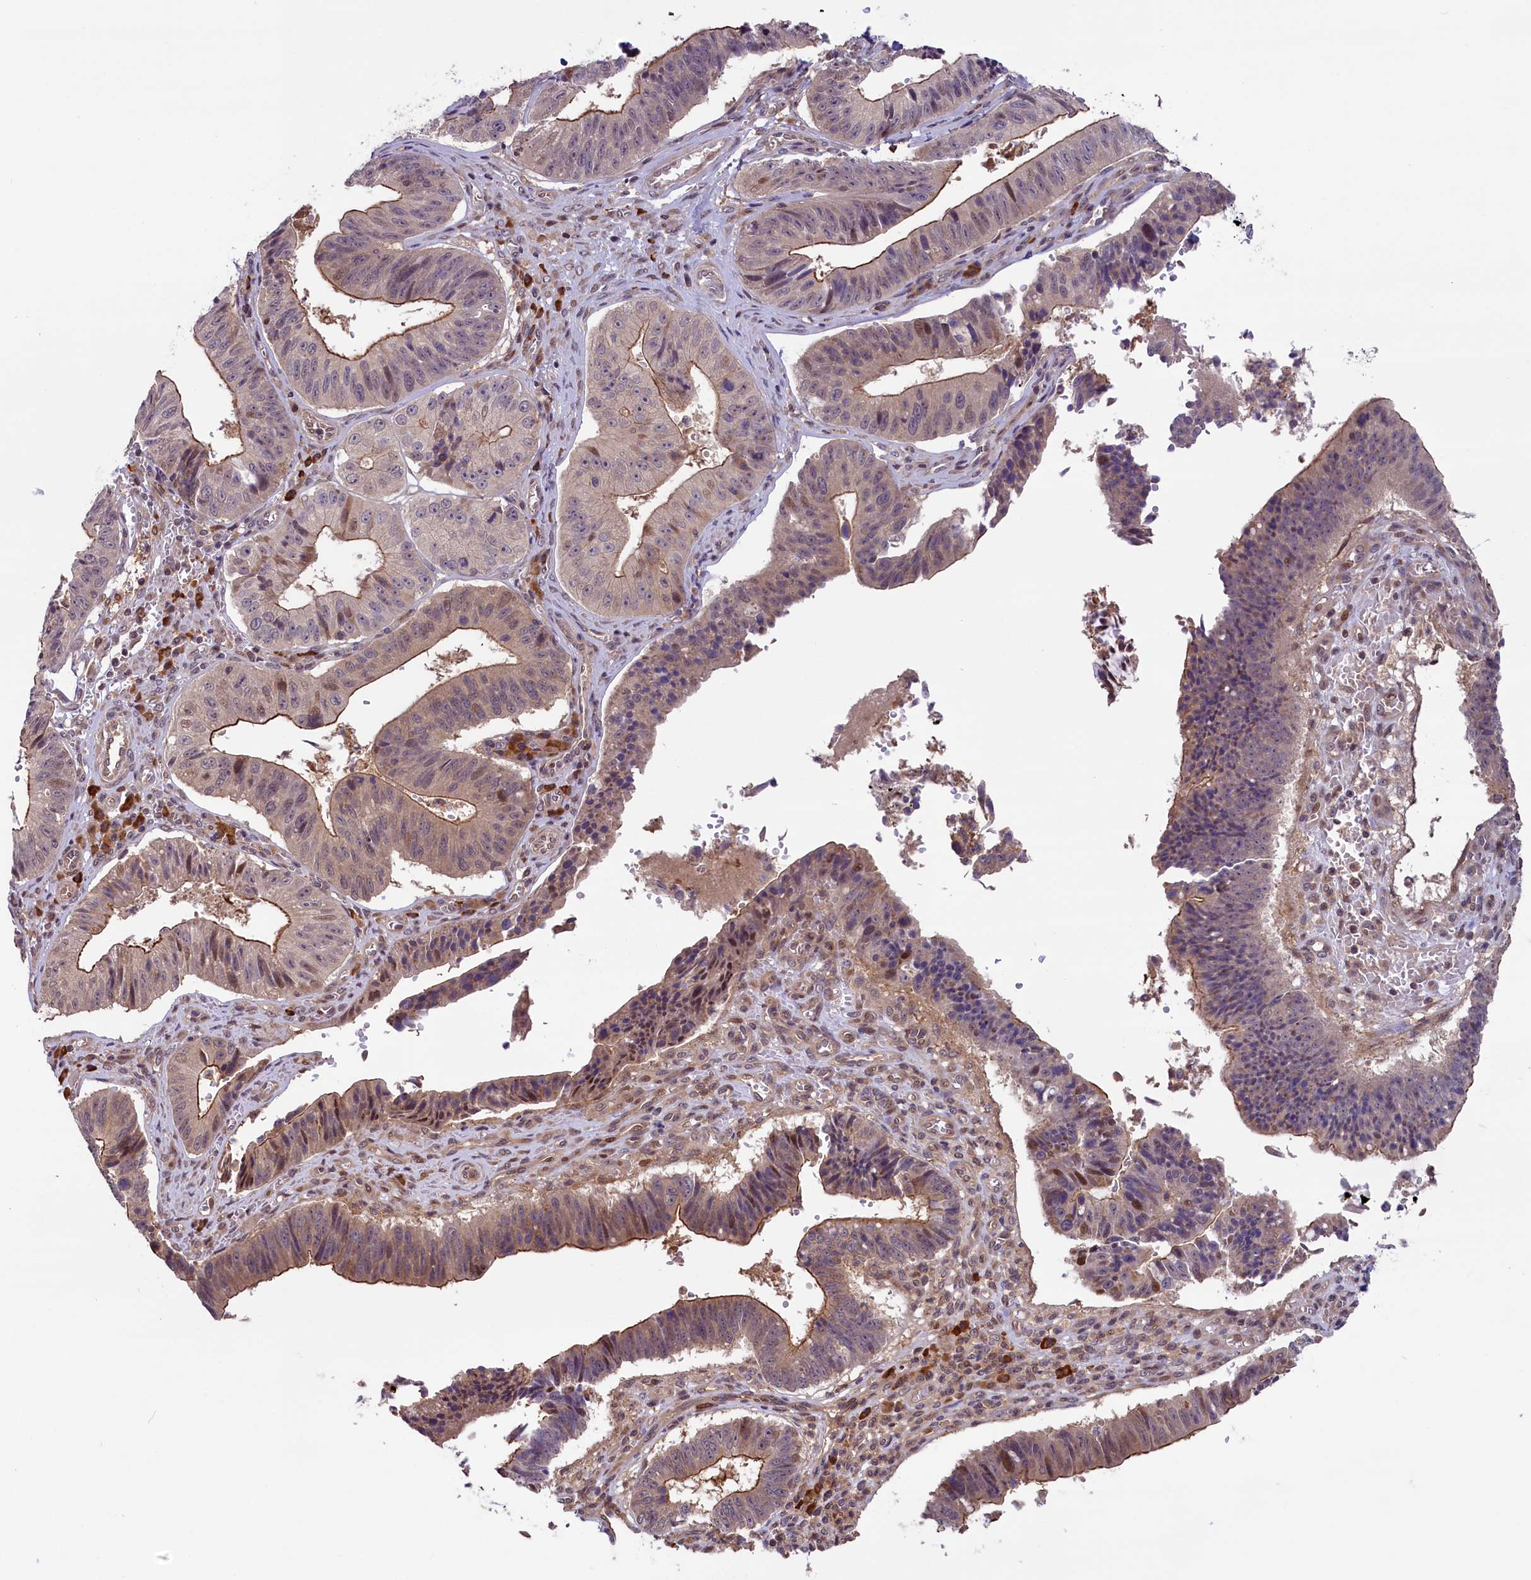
{"staining": {"intensity": "moderate", "quantity": ">75%", "location": "cytoplasmic/membranous,nuclear"}, "tissue": "stomach cancer", "cell_type": "Tumor cells", "image_type": "cancer", "snomed": [{"axis": "morphology", "description": "Adenocarcinoma, NOS"}, {"axis": "topography", "description": "Stomach"}], "caption": "The micrograph demonstrates a brown stain indicating the presence of a protein in the cytoplasmic/membranous and nuclear of tumor cells in stomach cancer (adenocarcinoma). Ihc stains the protein in brown and the nuclei are stained blue.", "gene": "RIC8A", "patient": {"sex": "male", "age": 59}}